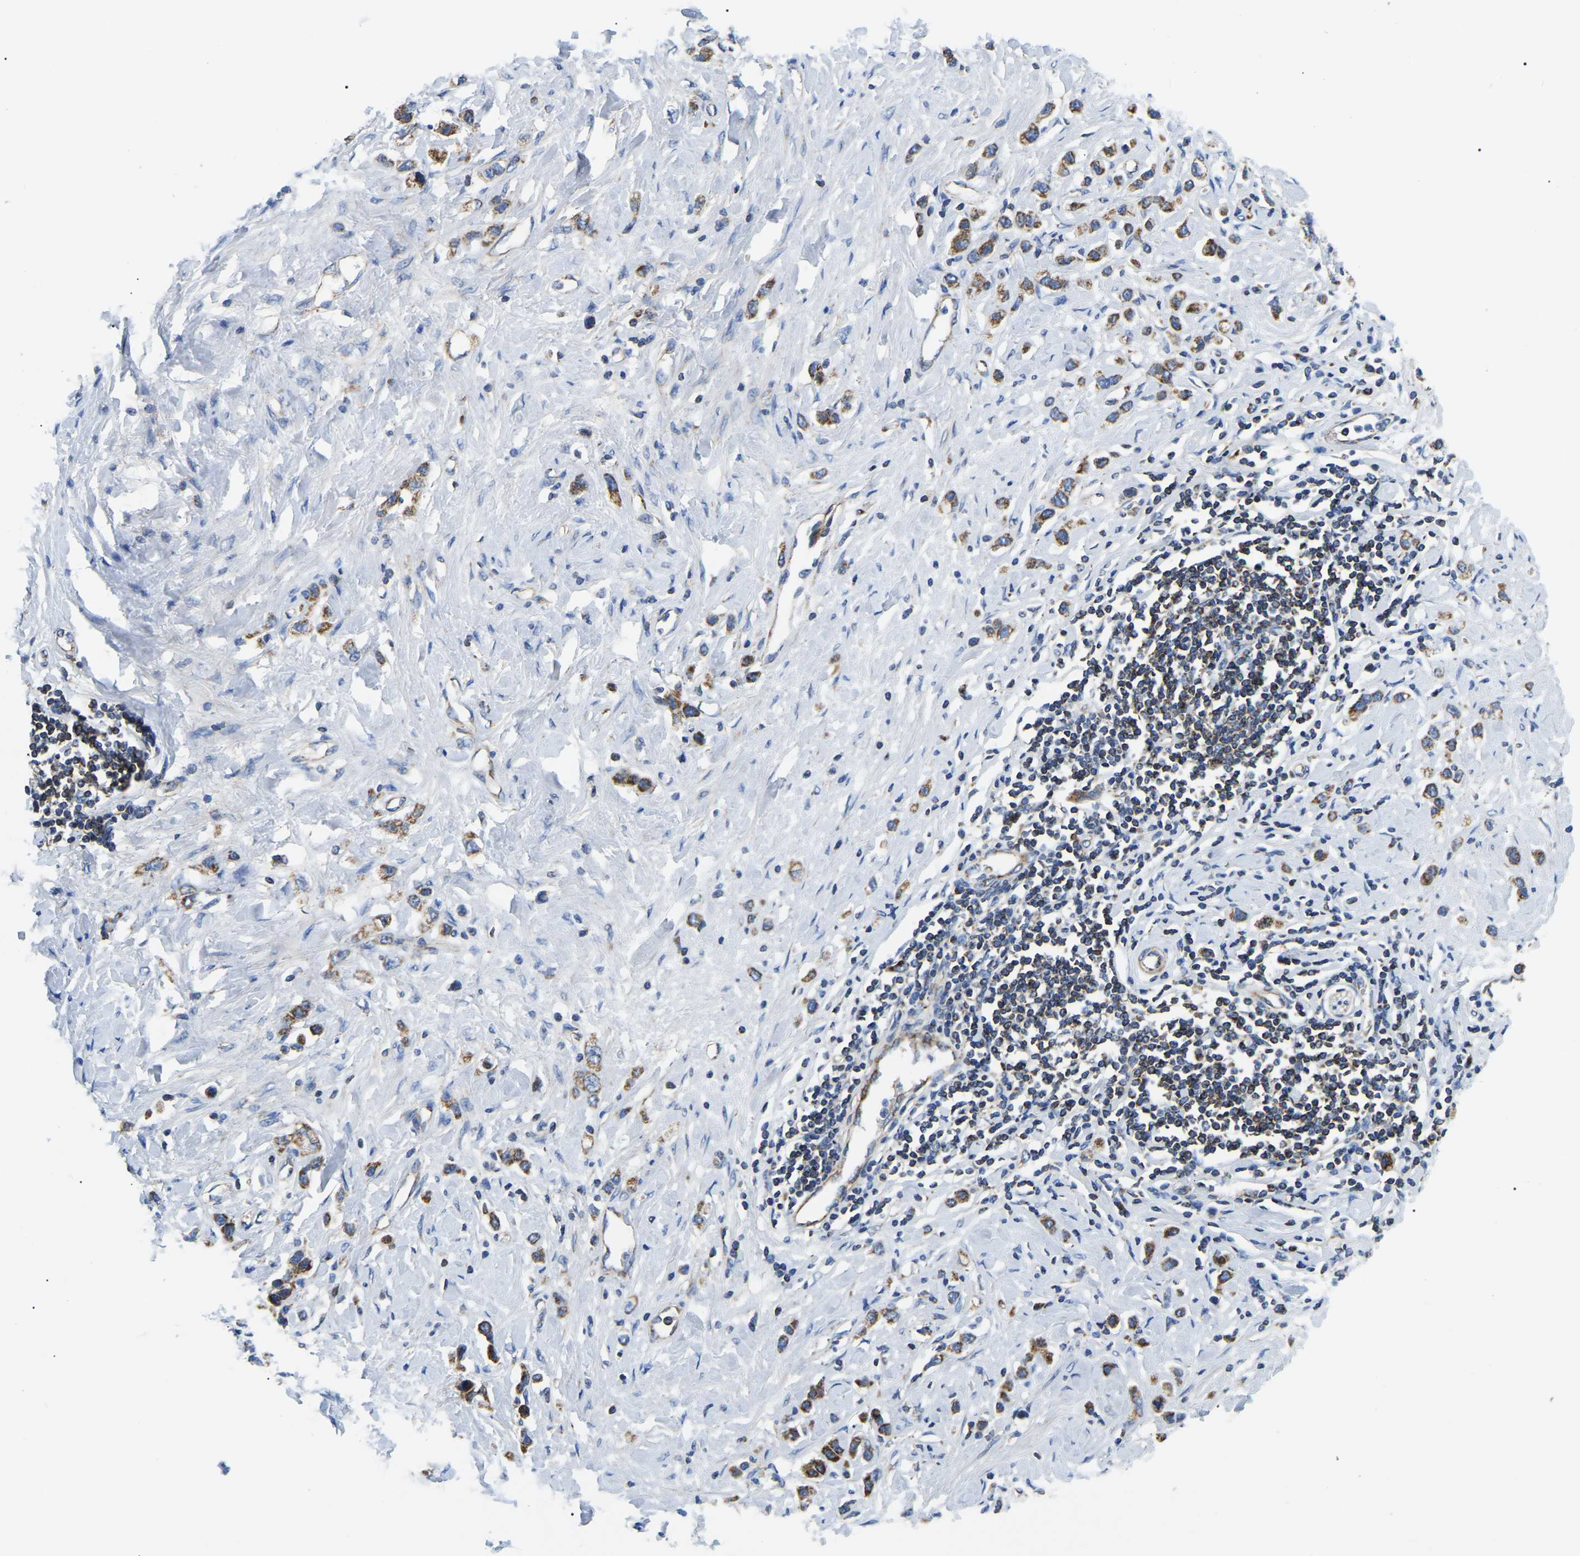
{"staining": {"intensity": "moderate", "quantity": ">75%", "location": "cytoplasmic/membranous"}, "tissue": "stomach cancer", "cell_type": "Tumor cells", "image_type": "cancer", "snomed": [{"axis": "morphology", "description": "Adenocarcinoma, NOS"}, {"axis": "topography", "description": "Stomach"}], "caption": "The histopathology image shows a brown stain indicating the presence of a protein in the cytoplasmic/membranous of tumor cells in stomach cancer (adenocarcinoma).", "gene": "PPM1E", "patient": {"sex": "female", "age": 65}}